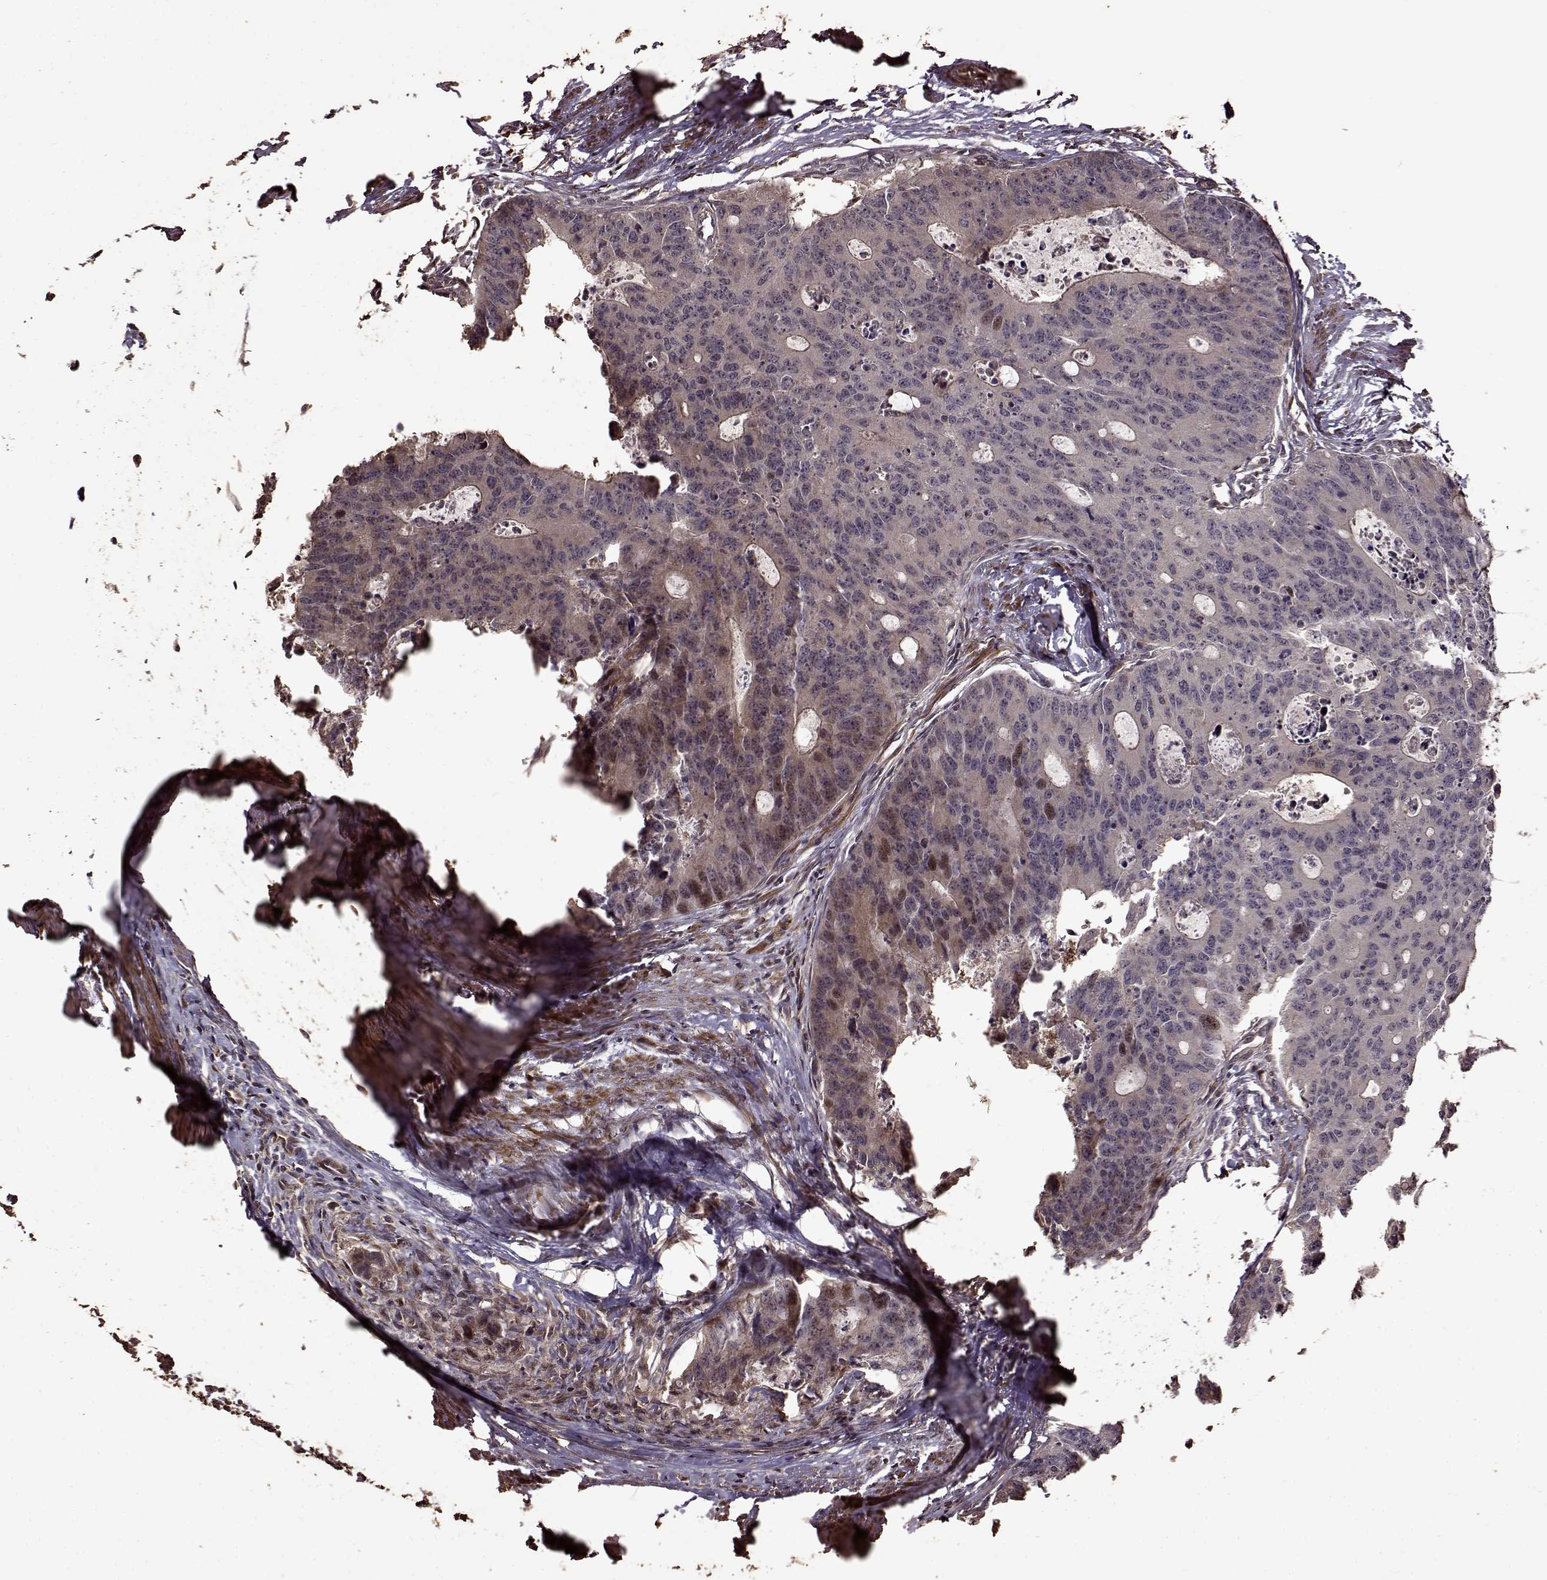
{"staining": {"intensity": "moderate", "quantity": "<25%", "location": "cytoplasmic/membranous,nuclear"}, "tissue": "colorectal cancer", "cell_type": "Tumor cells", "image_type": "cancer", "snomed": [{"axis": "morphology", "description": "Adenocarcinoma, NOS"}, {"axis": "topography", "description": "Colon"}], "caption": "The immunohistochemical stain shows moderate cytoplasmic/membranous and nuclear staining in tumor cells of colorectal cancer tissue.", "gene": "FBXW11", "patient": {"sex": "male", "age": 67}}